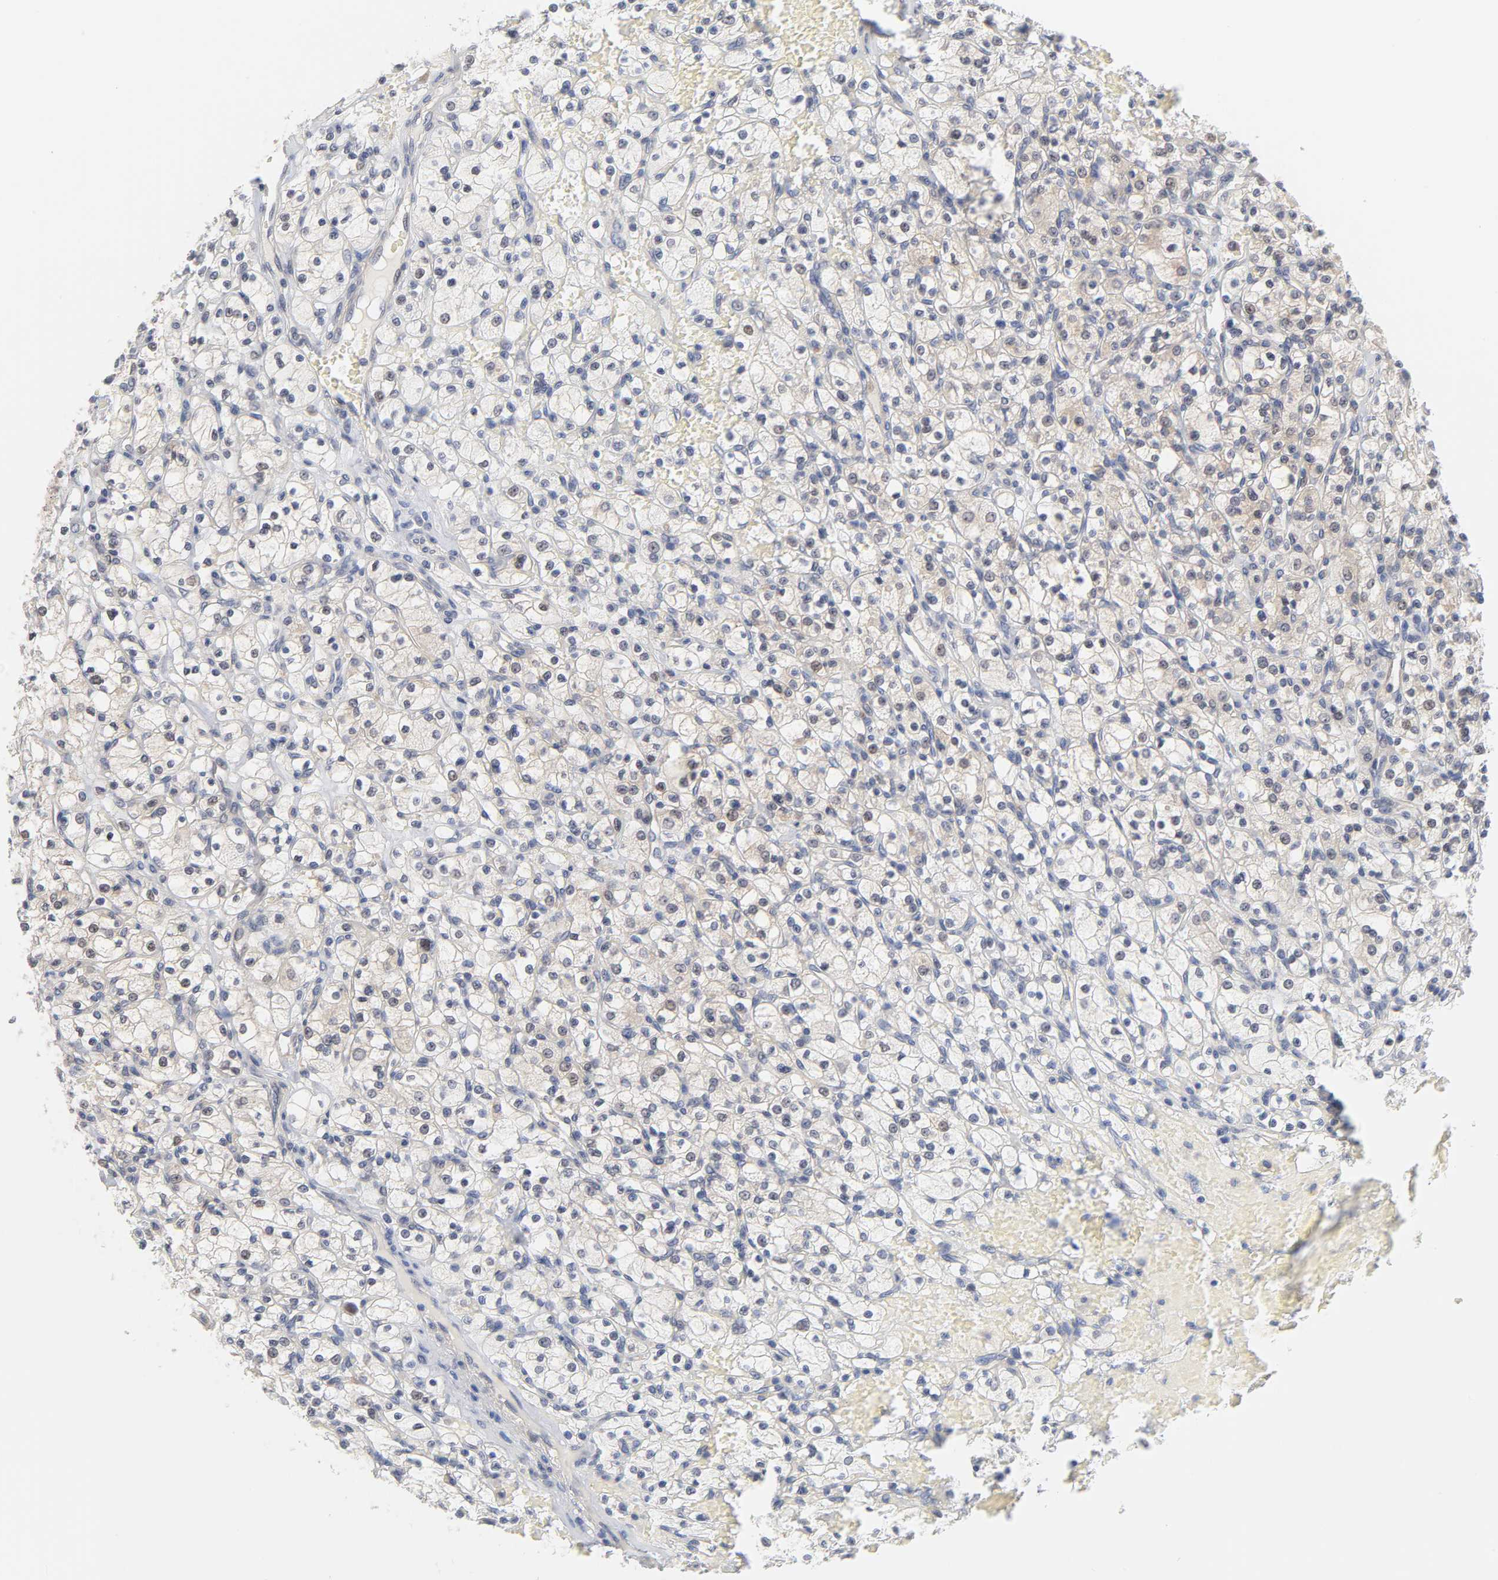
{"staining": {"intensity": "negative", "quantity": "none", "location": "none"}, "tissue": "renal cancer", "cell_type": "Tumor cells", "image_type": "cancer", "snomed": [{"axis": "morphology", "description": "Adenocarcinoma, NOS"}, {"axis": "topography", "description": "Kidney"}], "caption": "High power microscopy image of an immunohistochemistry (IHC) image of renal adenocarcinoma, revealing no significant expression in tumor cells.", "gene": "UBL4A", "patient": {"sex": "female", "age": 83}}